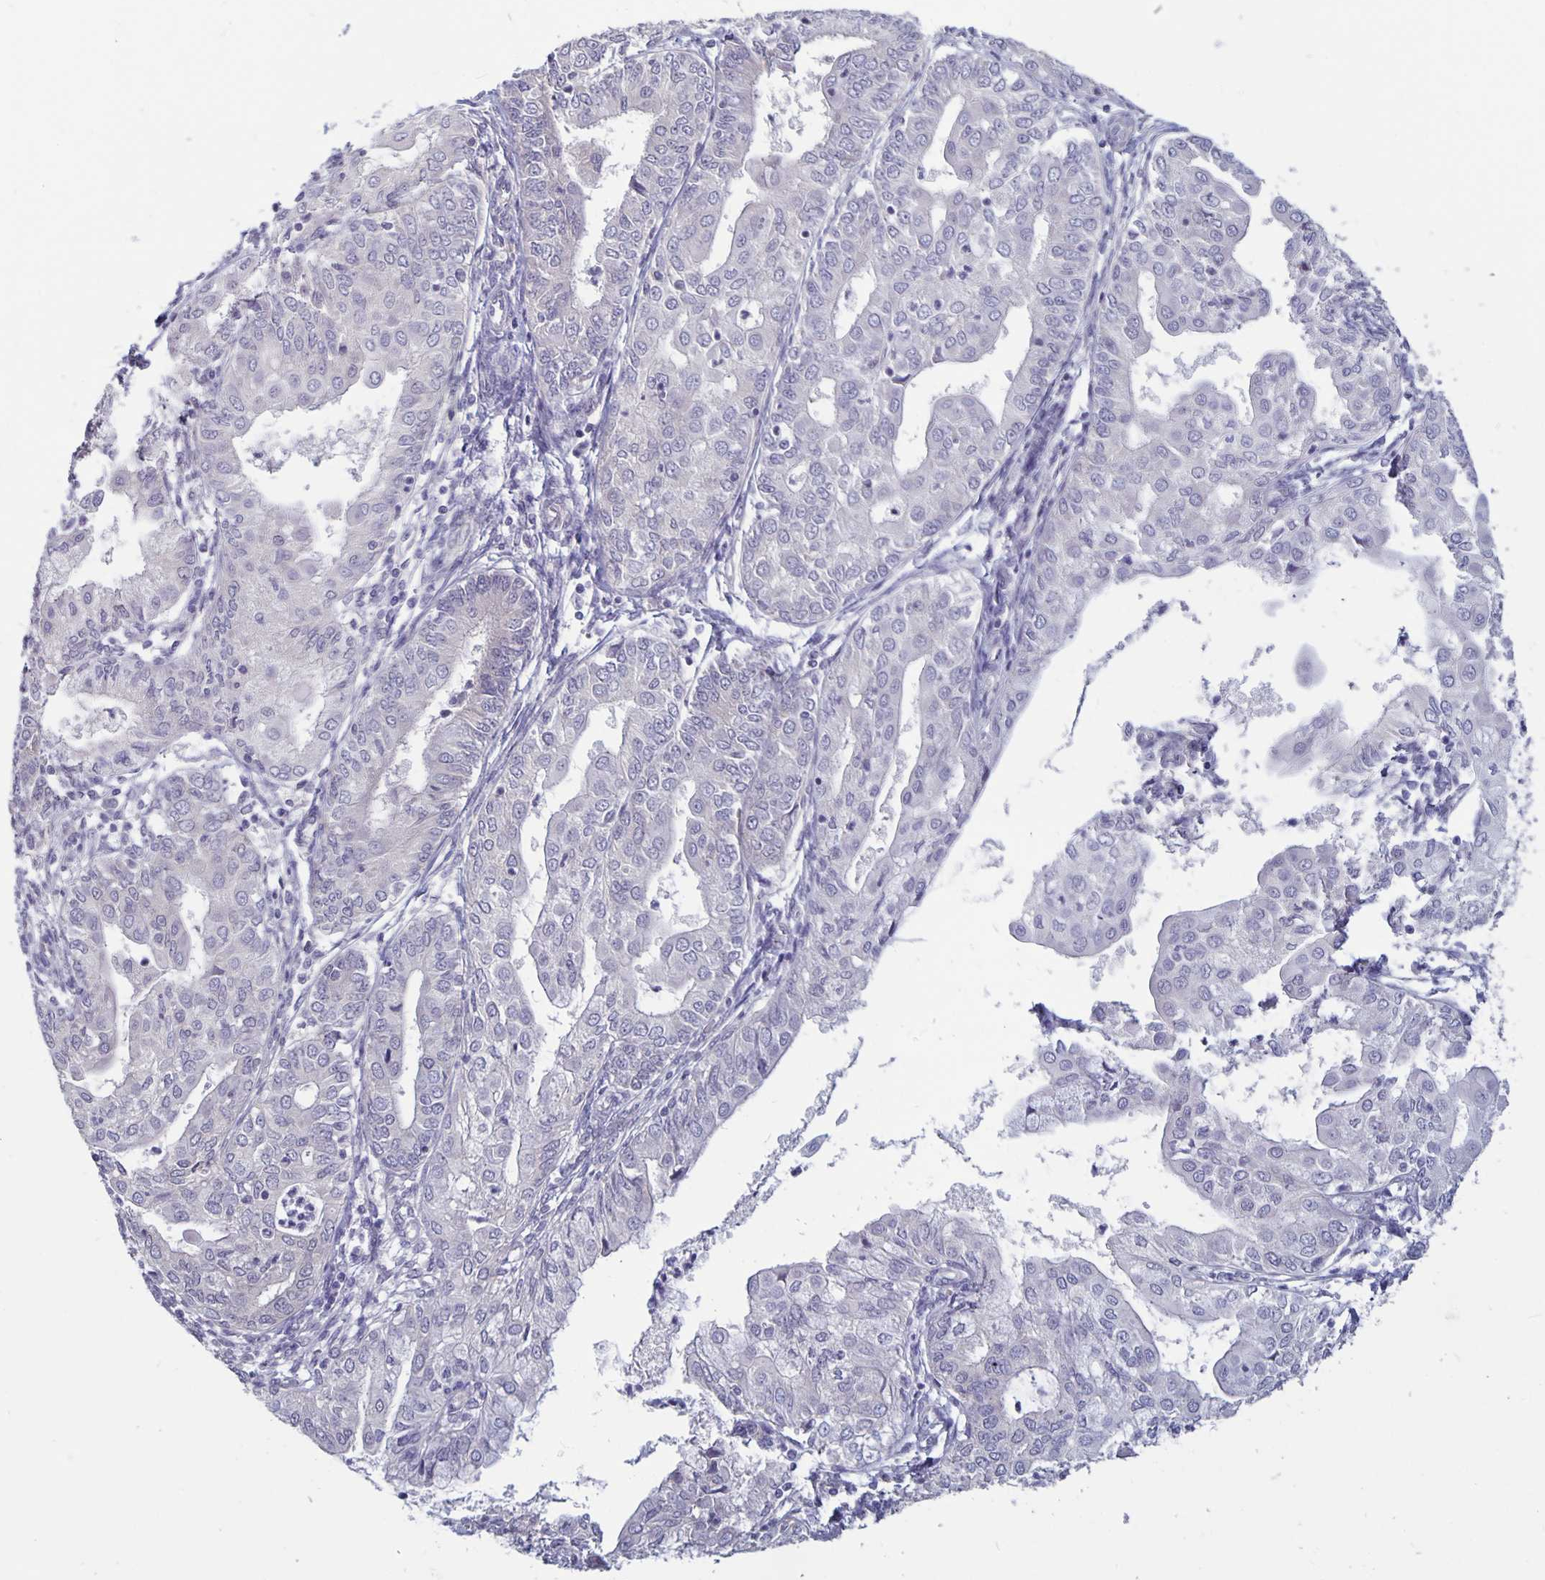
{"staining": {"intensity": "negative", "quantity": "none", "location": "none"}, "tissue": "endometrial cancer", "cell_type": "Tumor cells", "image_type": "cancer", "snomed": [{"axis": "morphology", "description": "Adenocarcinoma, NOS"}, {"axis": "topography", "description": "Endometrium"}], "caption": "Immunohistochemistry image of human endometrial adenocarcinoma stained for a protein (brown), which shows no positivity in tumor cells.", "gene": "PLCB3", "patient": {"sex": "female", "age": 68}}